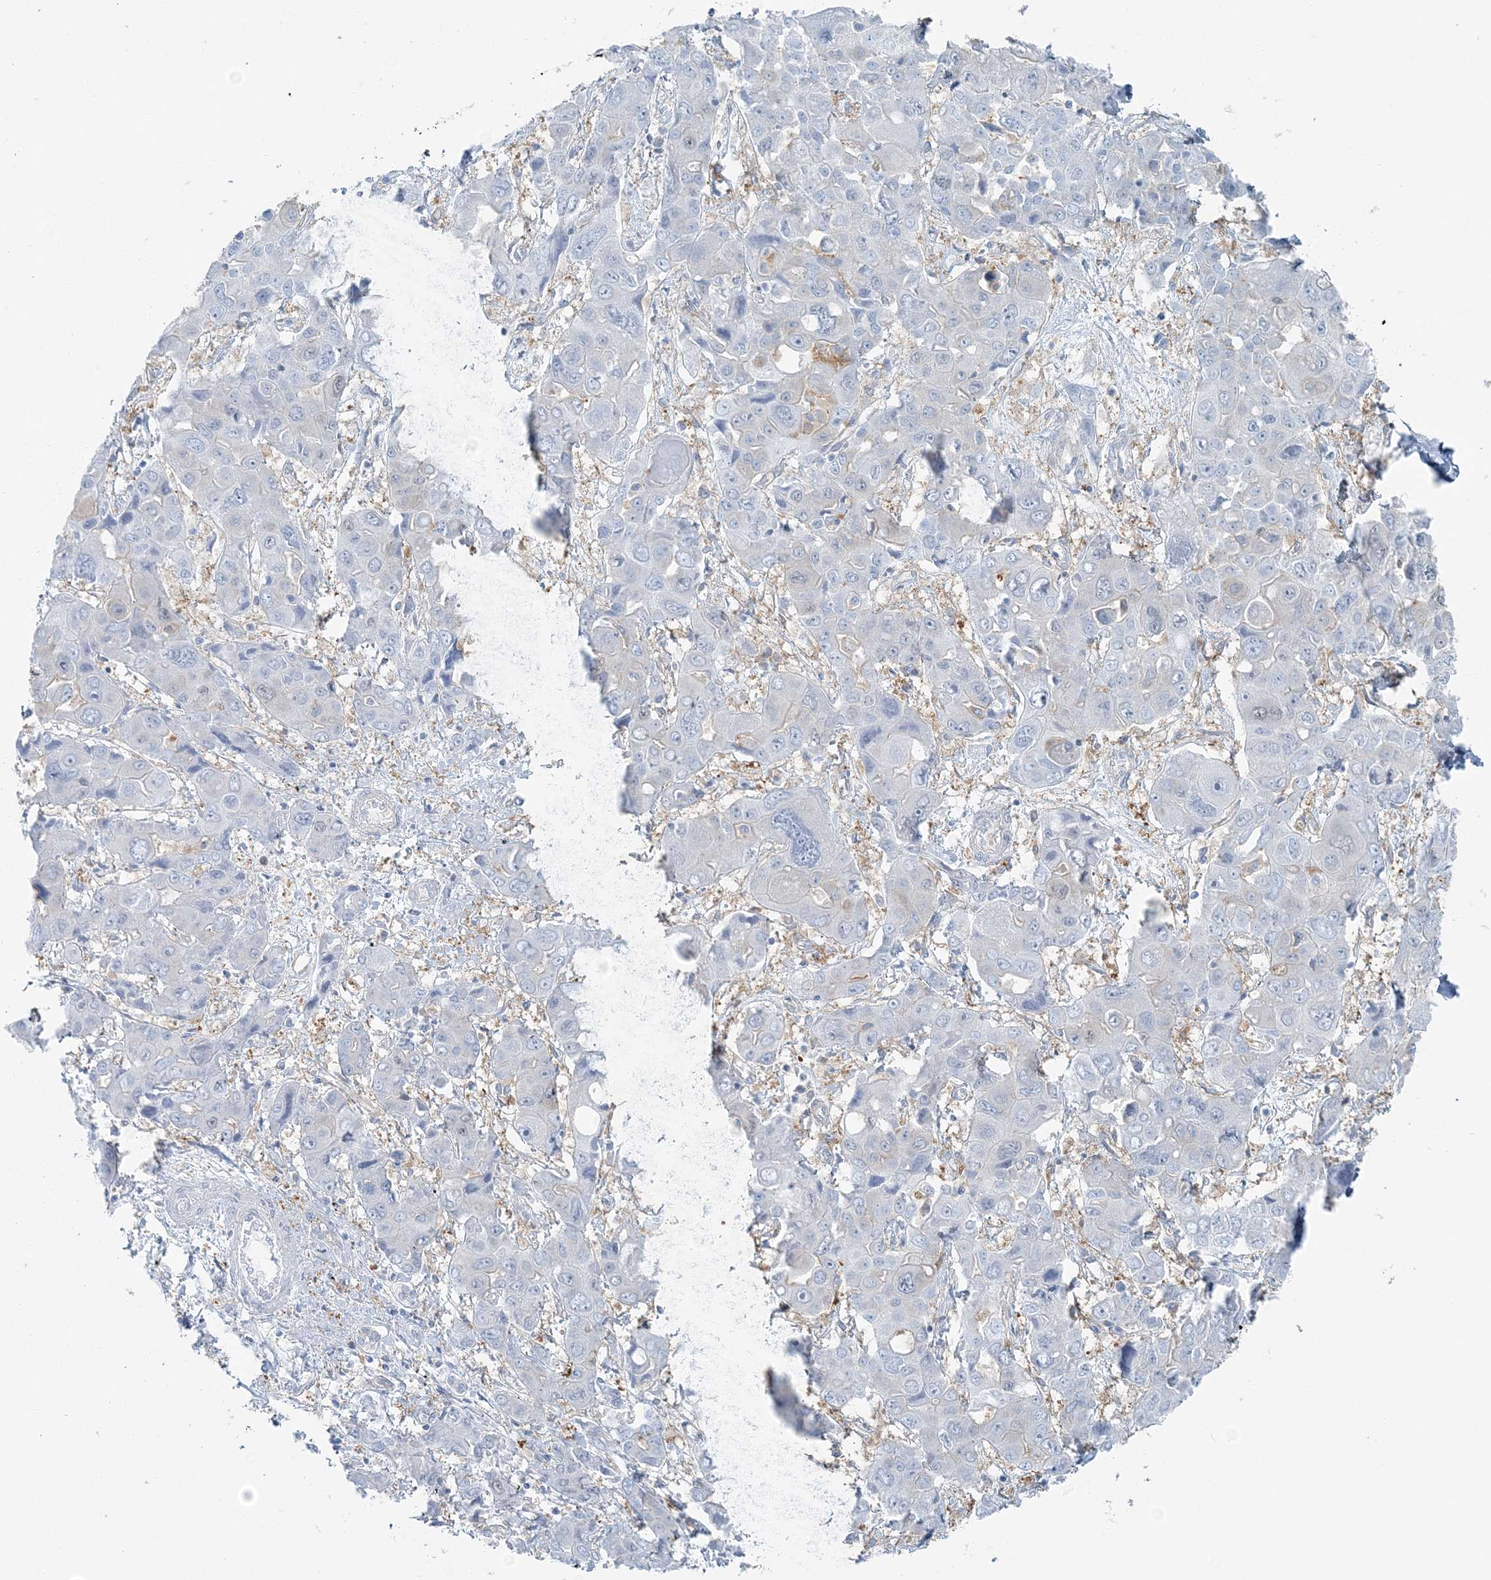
{"staining": {"intensity": "negative", "quantity": "none", "location": "none"}, "tissue": "liver cancer", "cell_type": "Tumor cells", "image_type": "cancer", "snomed": [{"axis": "morphology", "description": "Cholangiocarcinoma"}, {"axis": "topography", "description": "Liver"}], "caption": "This is an immunohistochemistry (IHC) image of human cholangiocarcinoma (liver). There is no positivity in tumor cells.", "gene": "SNX2", "patient": {"sex": "male", "age": 67}}